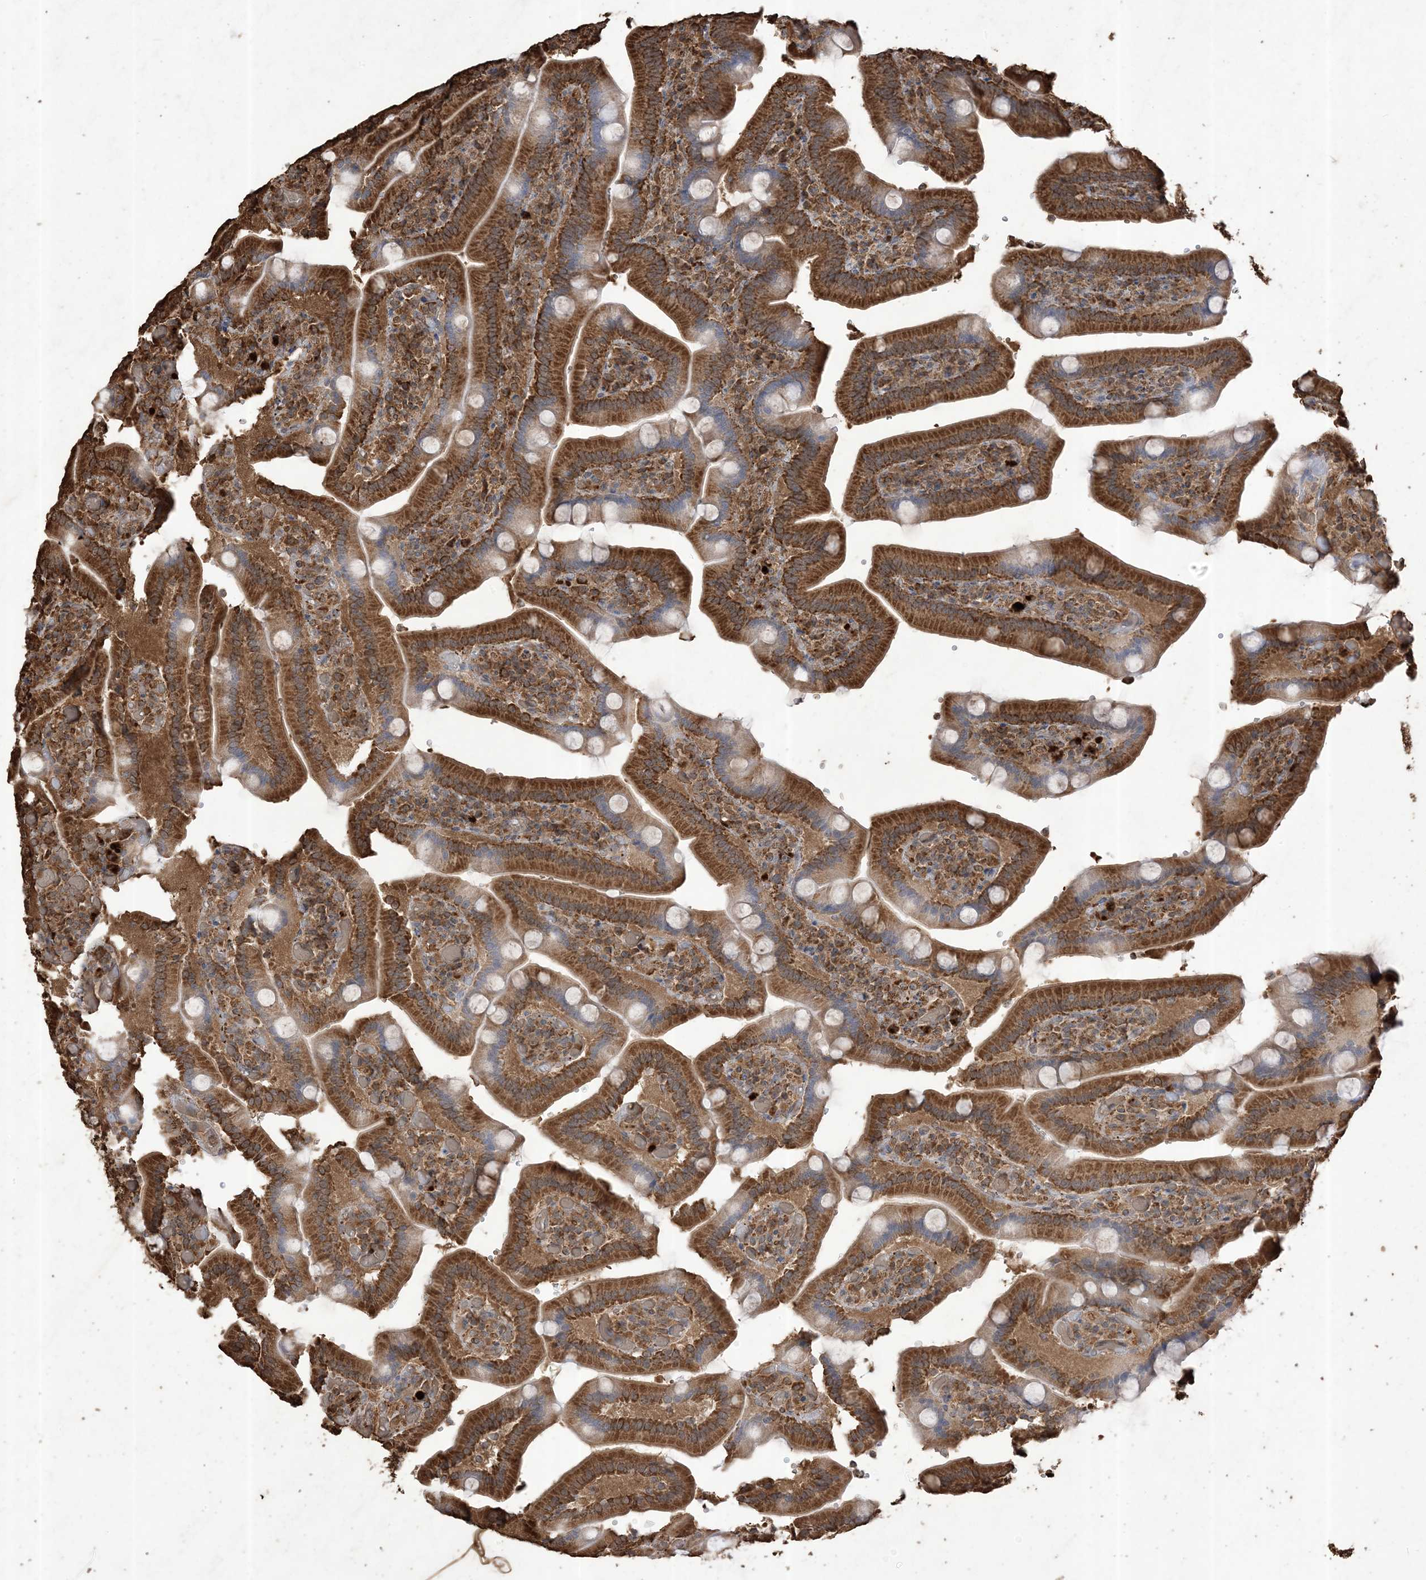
{"staining": {"intensity": "strong", "quantity": ">75%", "location": "cytoplasmic/membranous"}, "tissue": "duodenum", "cell_type": "Glandular cells", "image_type": "normal", "snomed": [{"axis": "morphology", "description": "Normal tissue, NOS"}, {"axis": "topography", "description": "Duodenum"}], "caption": "Immunohistochemistry staining of benign duodenum, which reveals high levels of strong cytoplasmic/membranous positivity in approximately >75% of glandular cells indicating strong cytoplasmic/membranous protein positivity. The staining was performed using DAB (3,3'-diaminobenzidine) (brown) for protein detection and nuclei were counterstained in hematoxylin (blue).", "gene": "HPS4", "patient": {"sex": "female", "age": 62}}